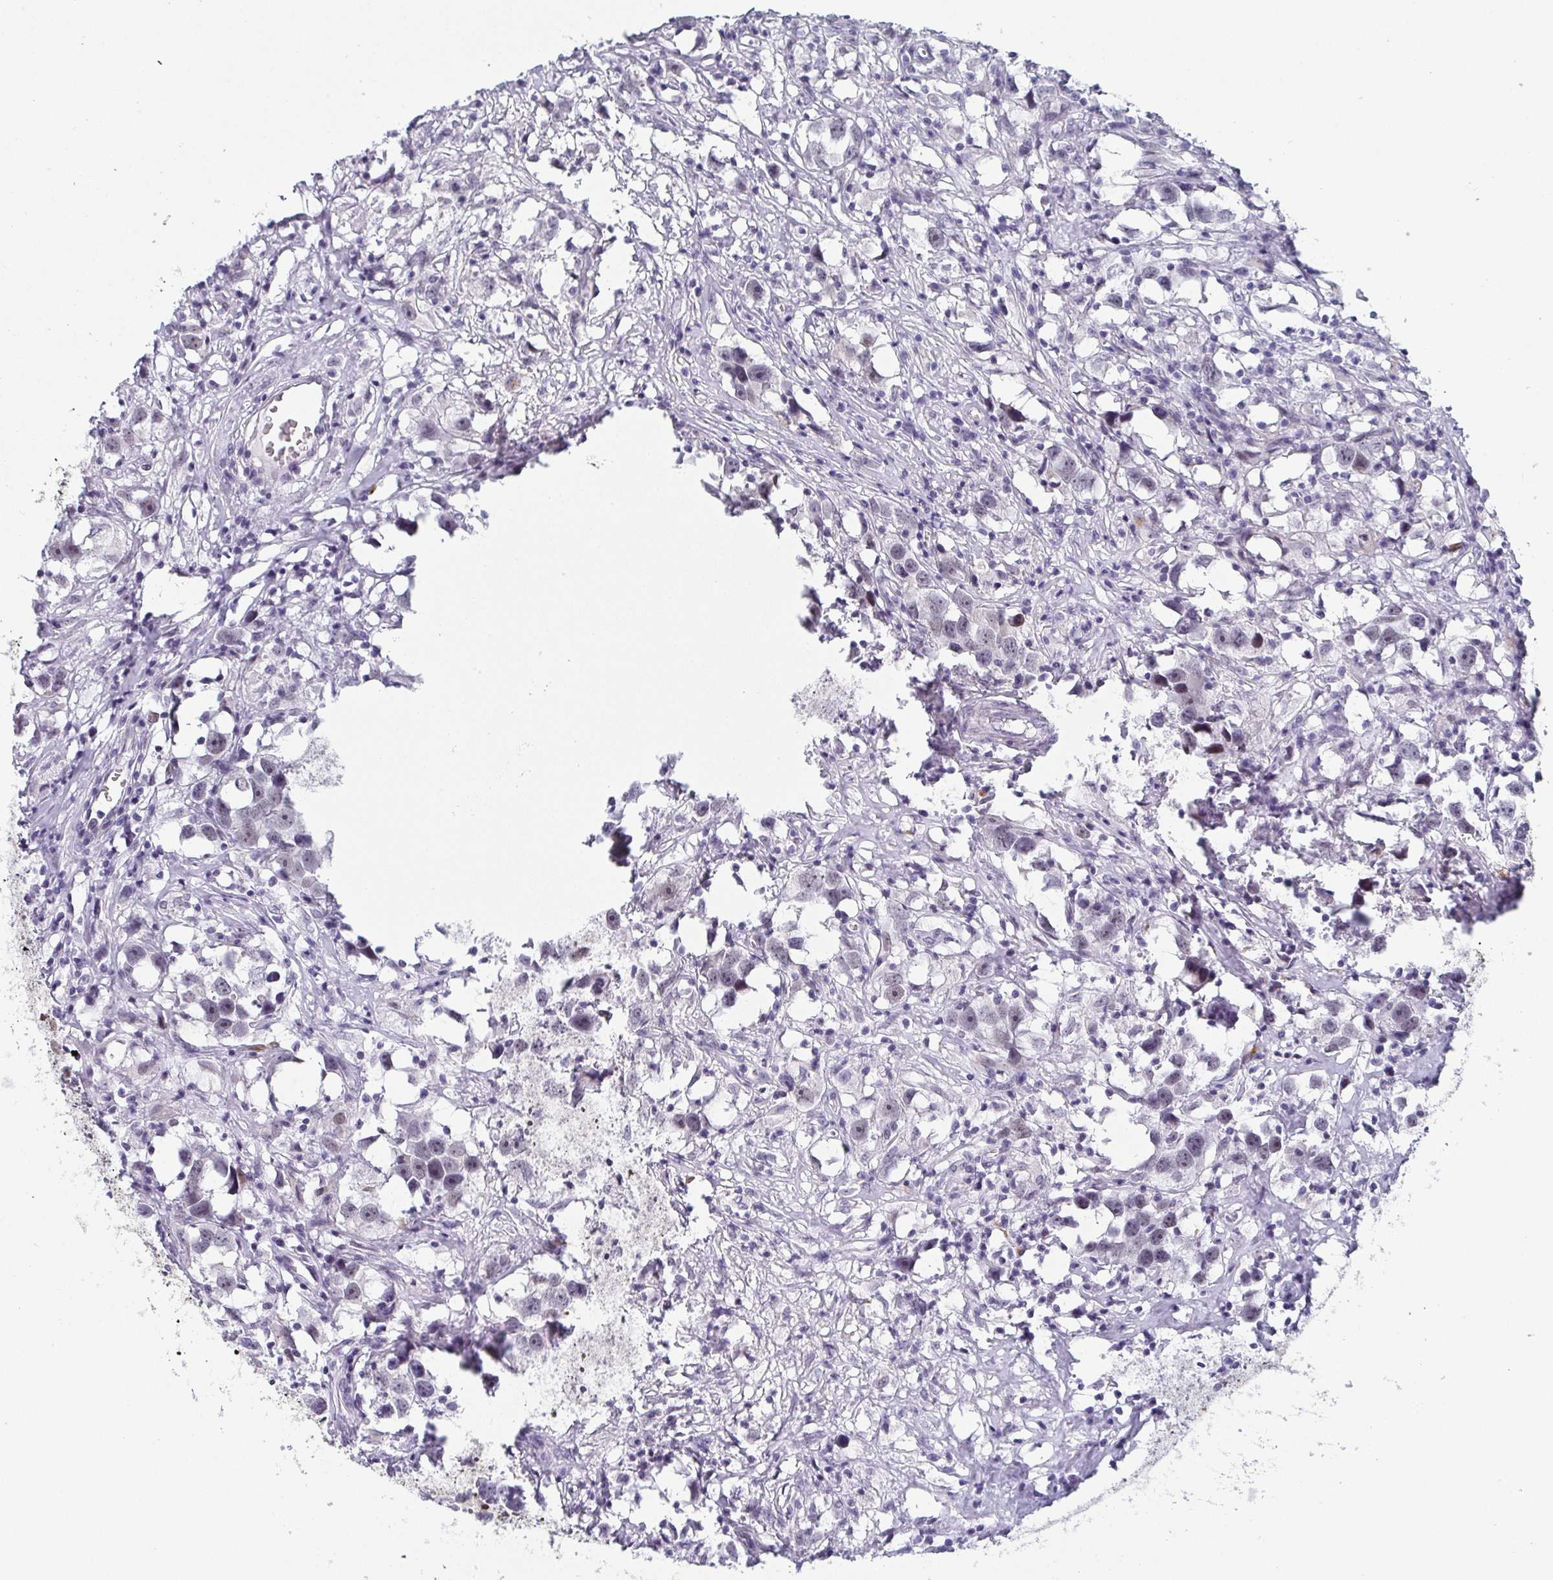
{"staining": {"intensity": "weak", "quantity": "<25%", "location": "nuclear"}, "tissue": "testis cancer", "cell_type": "Tumor cells", "image_type": "cancer", "snomed": [{"axis": "morphology", "description": "Seminoma, NOS"}, {"axis": "topography", "description": "Testis"}], "caption": "DAB (3,3'-diaminobenzidine) immunohistochemical staining of human seminoma (testis) reveals no significant positivity in tumor cells.", "gene": "EXOSC7", "patient": {"sex": "male", "age": 49}}